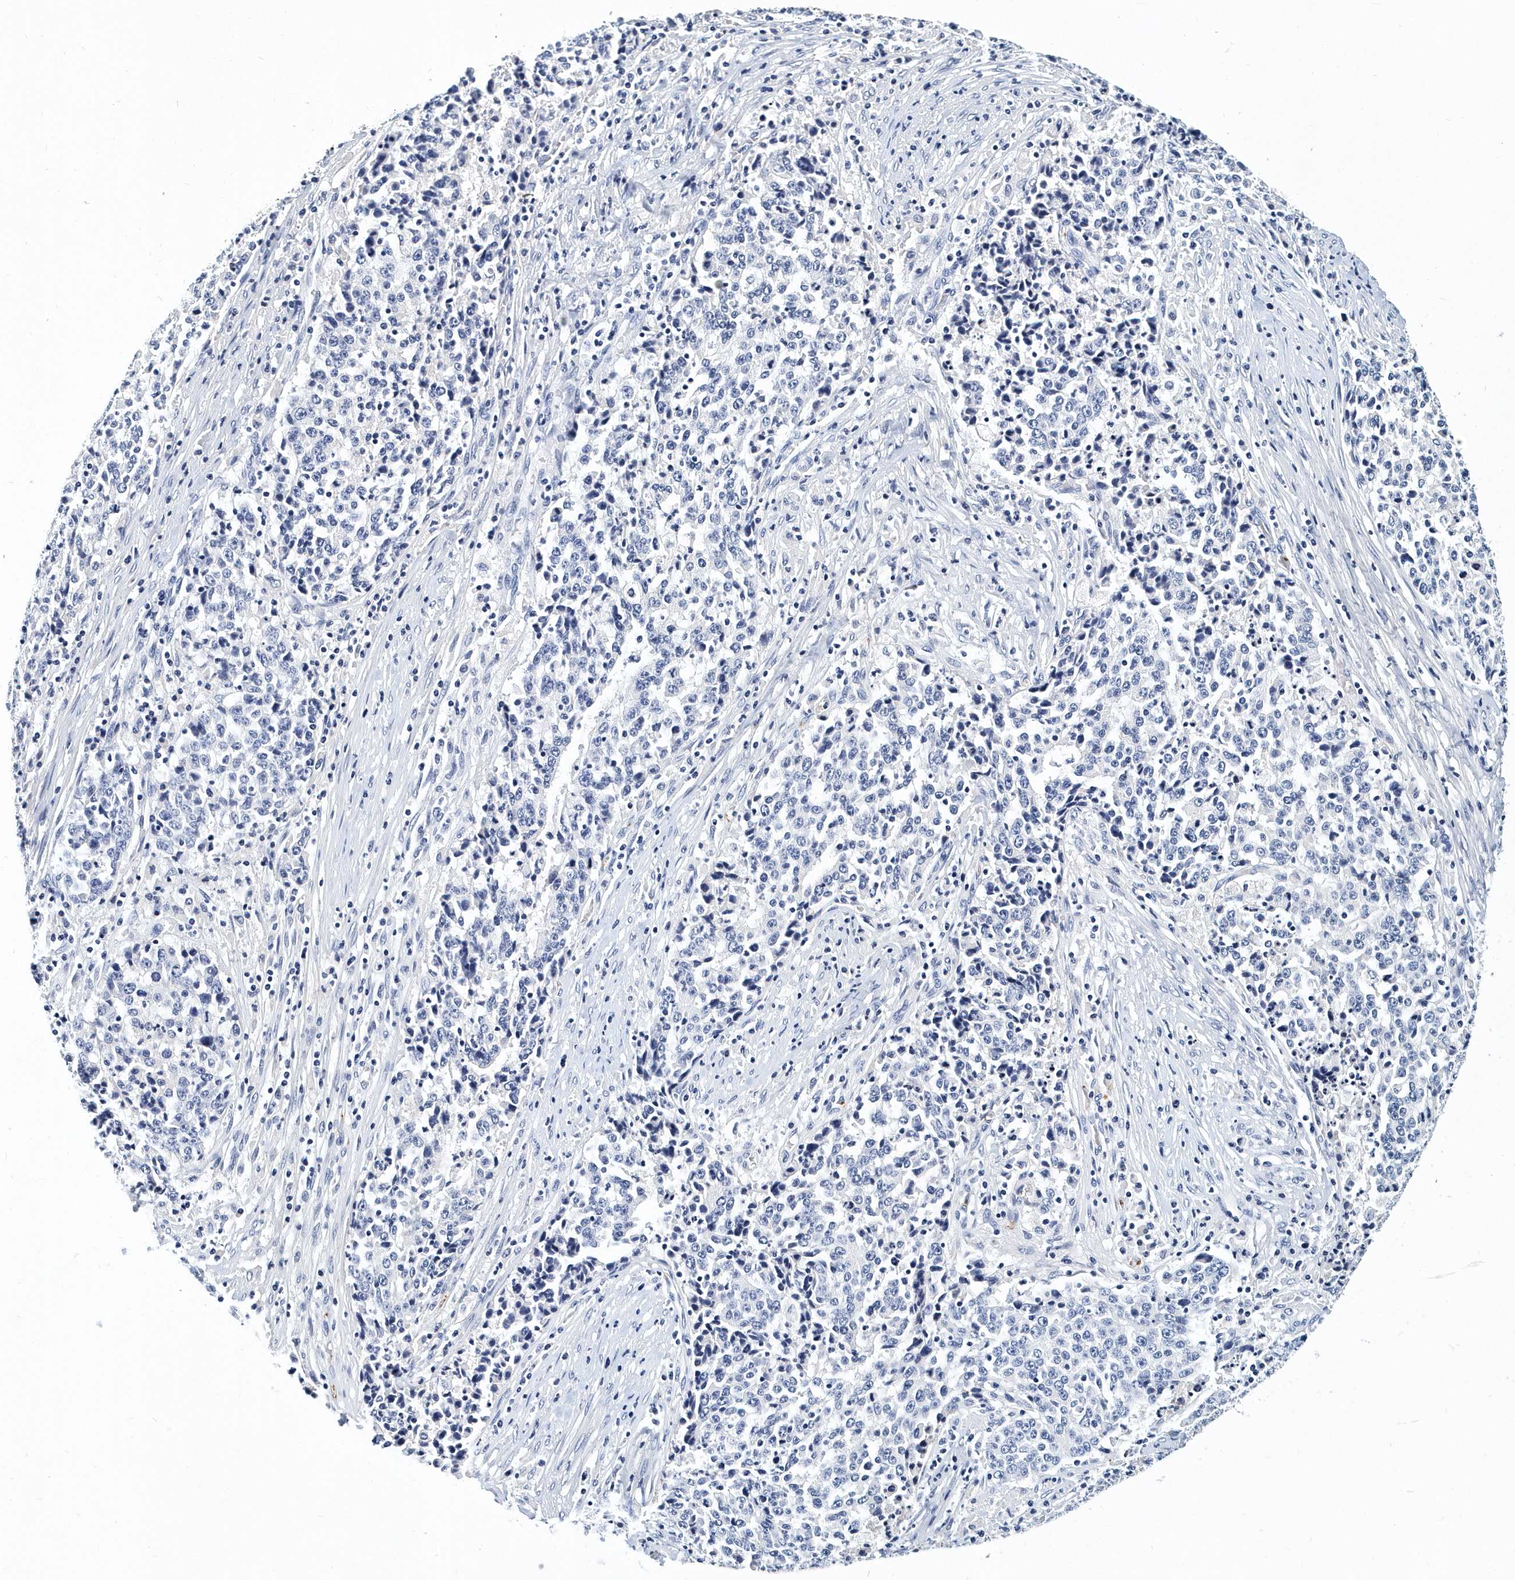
{"staining": {"intensity": "negative", "quantity": "none", "location": "none"}, "tissue": "stomach cancer", "cell_type": "Tumor cells", "image_type": "cancer", "snomed": [{"axis": "morphology", "description": "Adenocarcinoma, NOS"}, {"axis": "topography", "description": "Stomach"}], "caption": "Adenocarcinoma (stomach) was stained to show a protein in brown. There is no significant positivity in tumor cells. The staining was performed using DAB to visualize the protein expression in brown, while the nuclei were stained in blue with hematoxylin (Magnification: 20x).", "gene": "ITGA2B", "patient": {"sex": "male", "age": 59}}